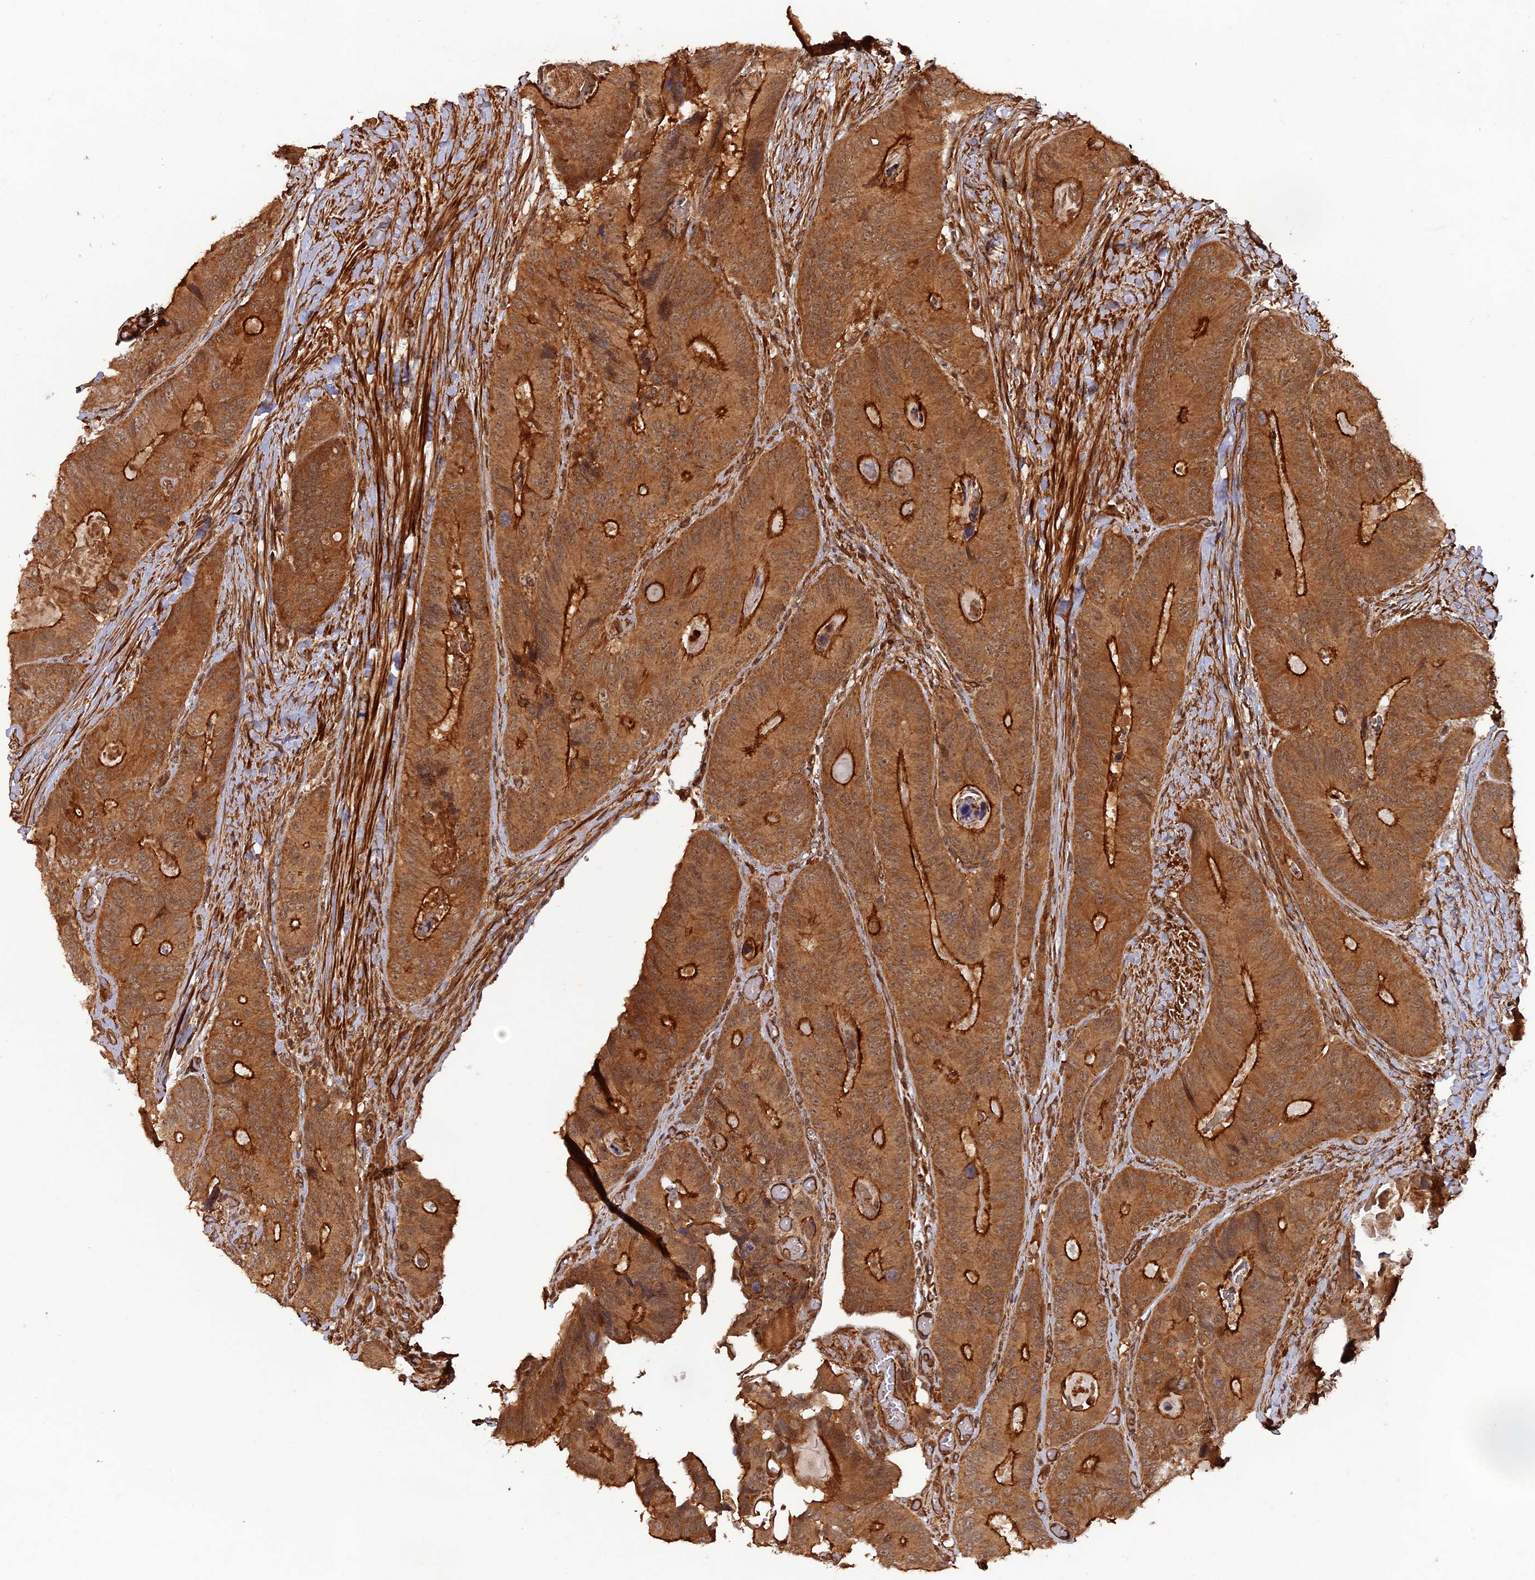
{"staining": {"intensity": "moderate", "quantity": ">75%", "location": "cytoplasmic/membranous"}, "tissue": "colorectal cancer", "cell_type": "Tumor cells", "image_type": "cancer", "snomed": [{"axis": "morphology", "description": "Adenocarcinoma, NOS"}, {"axis": "topography", "description": "Colon"}], "caption": "Immunohistochemical staining of colorectal adenocarcinoma demonstrates medium levels of moderate cytoplasmic/membranous protein expression in about >75% of tumor cells.", "gene": "CCDC174", "patient": {"sex": "male", "age": 84}}